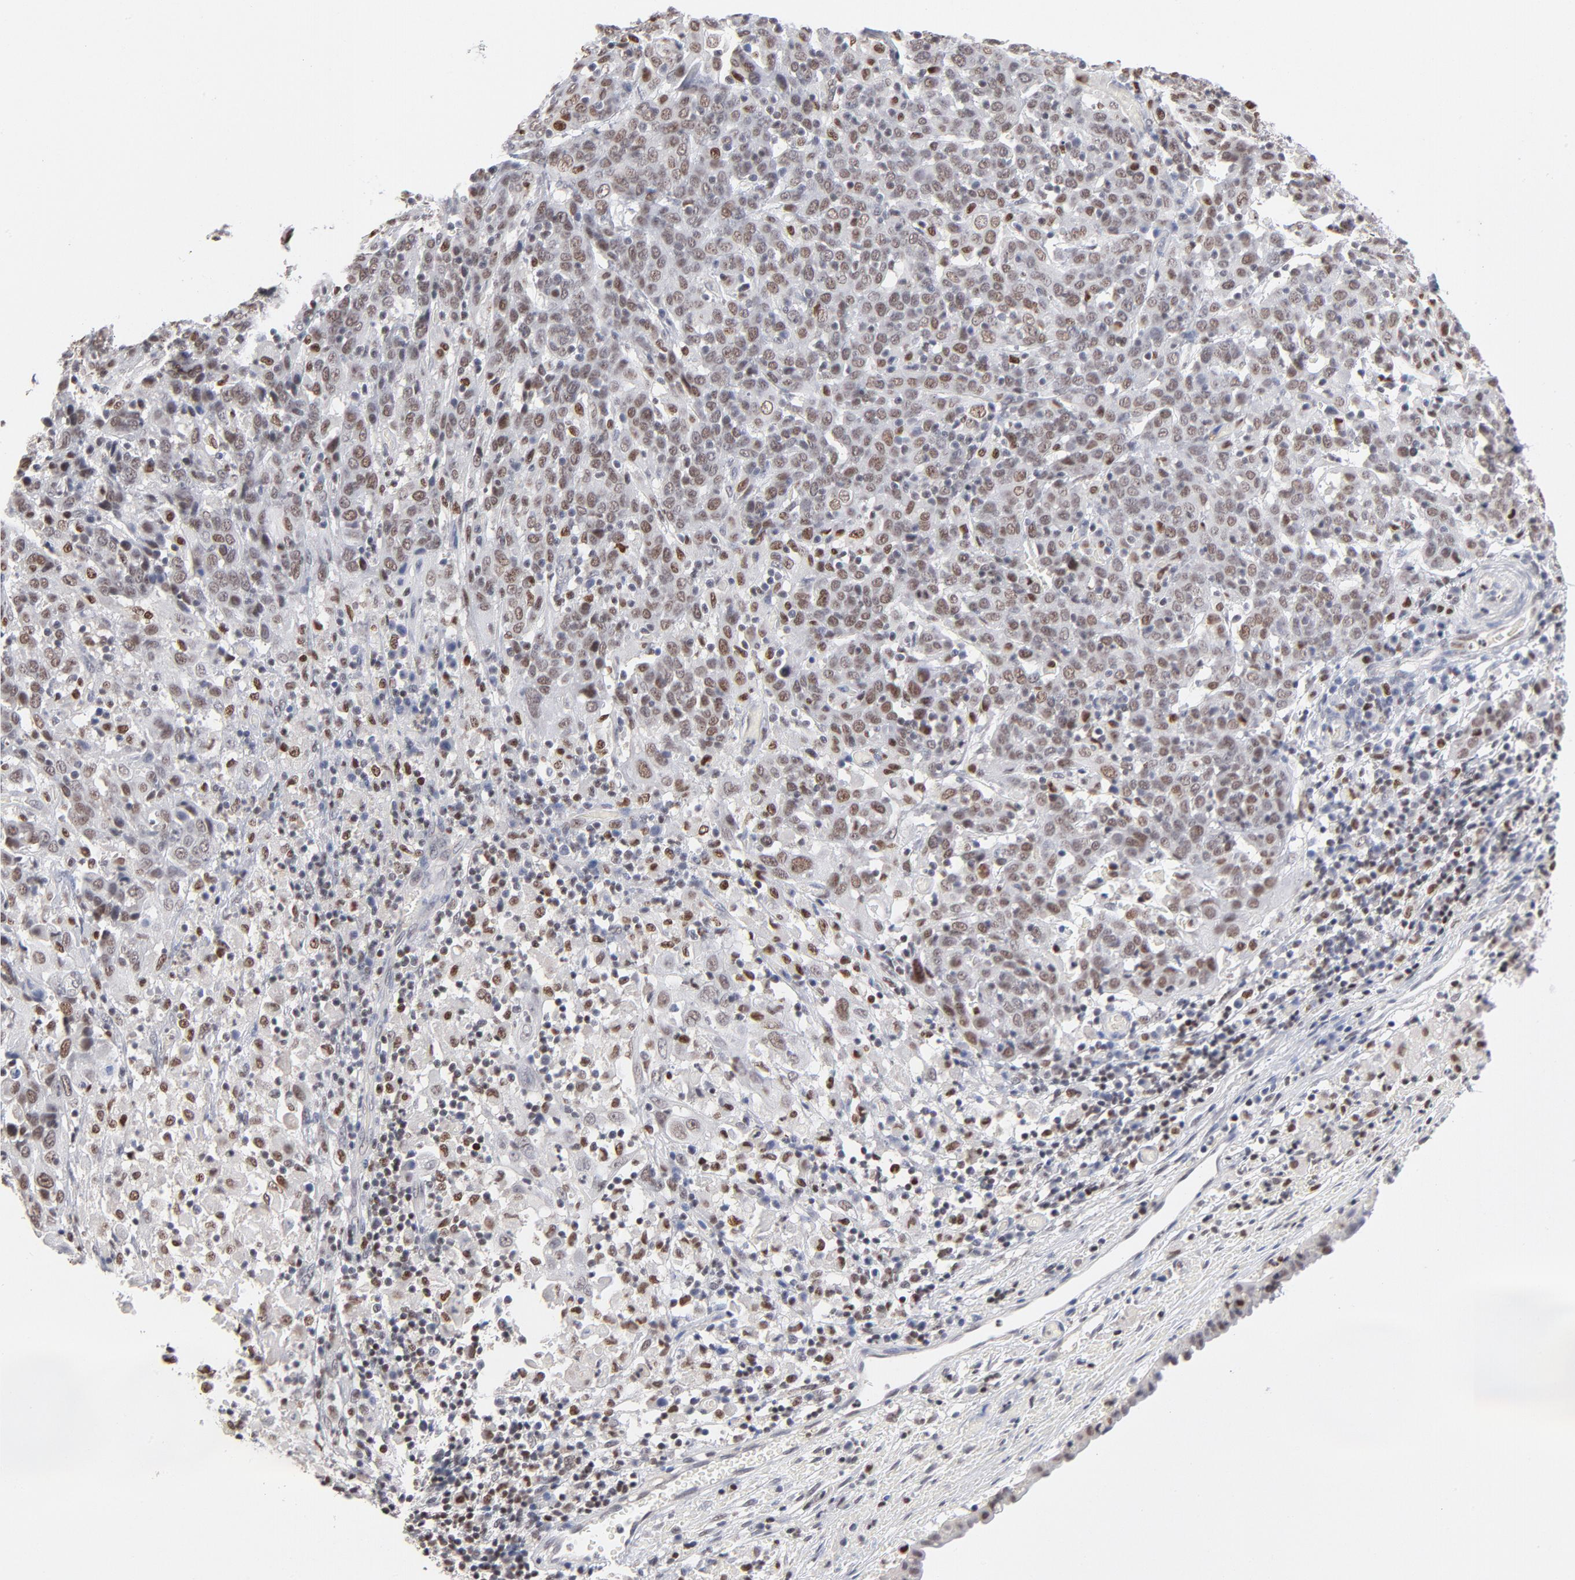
{"staining": {"intensity": "weak", "quantity": ">75%", "location": "nuclear"}, "tissue": "cervical cancer", "cell_type": "Tumor cells", "image_type": "cancer", "snomed": [{"axis": "morphology", "description": "Normal tissue, NOS"}, {"axis": "morphology", "description": "Squamous cell carcinoma, NOS"}, {"axis": "topography", "description": "Cervix"}], "caption": "Cervical cancer stained with a brown dye shows weak nuclear positive positivity in about >75% of tumor cells.", "gene": "MAX", "patient": {"sex": "female", "age": 67}}